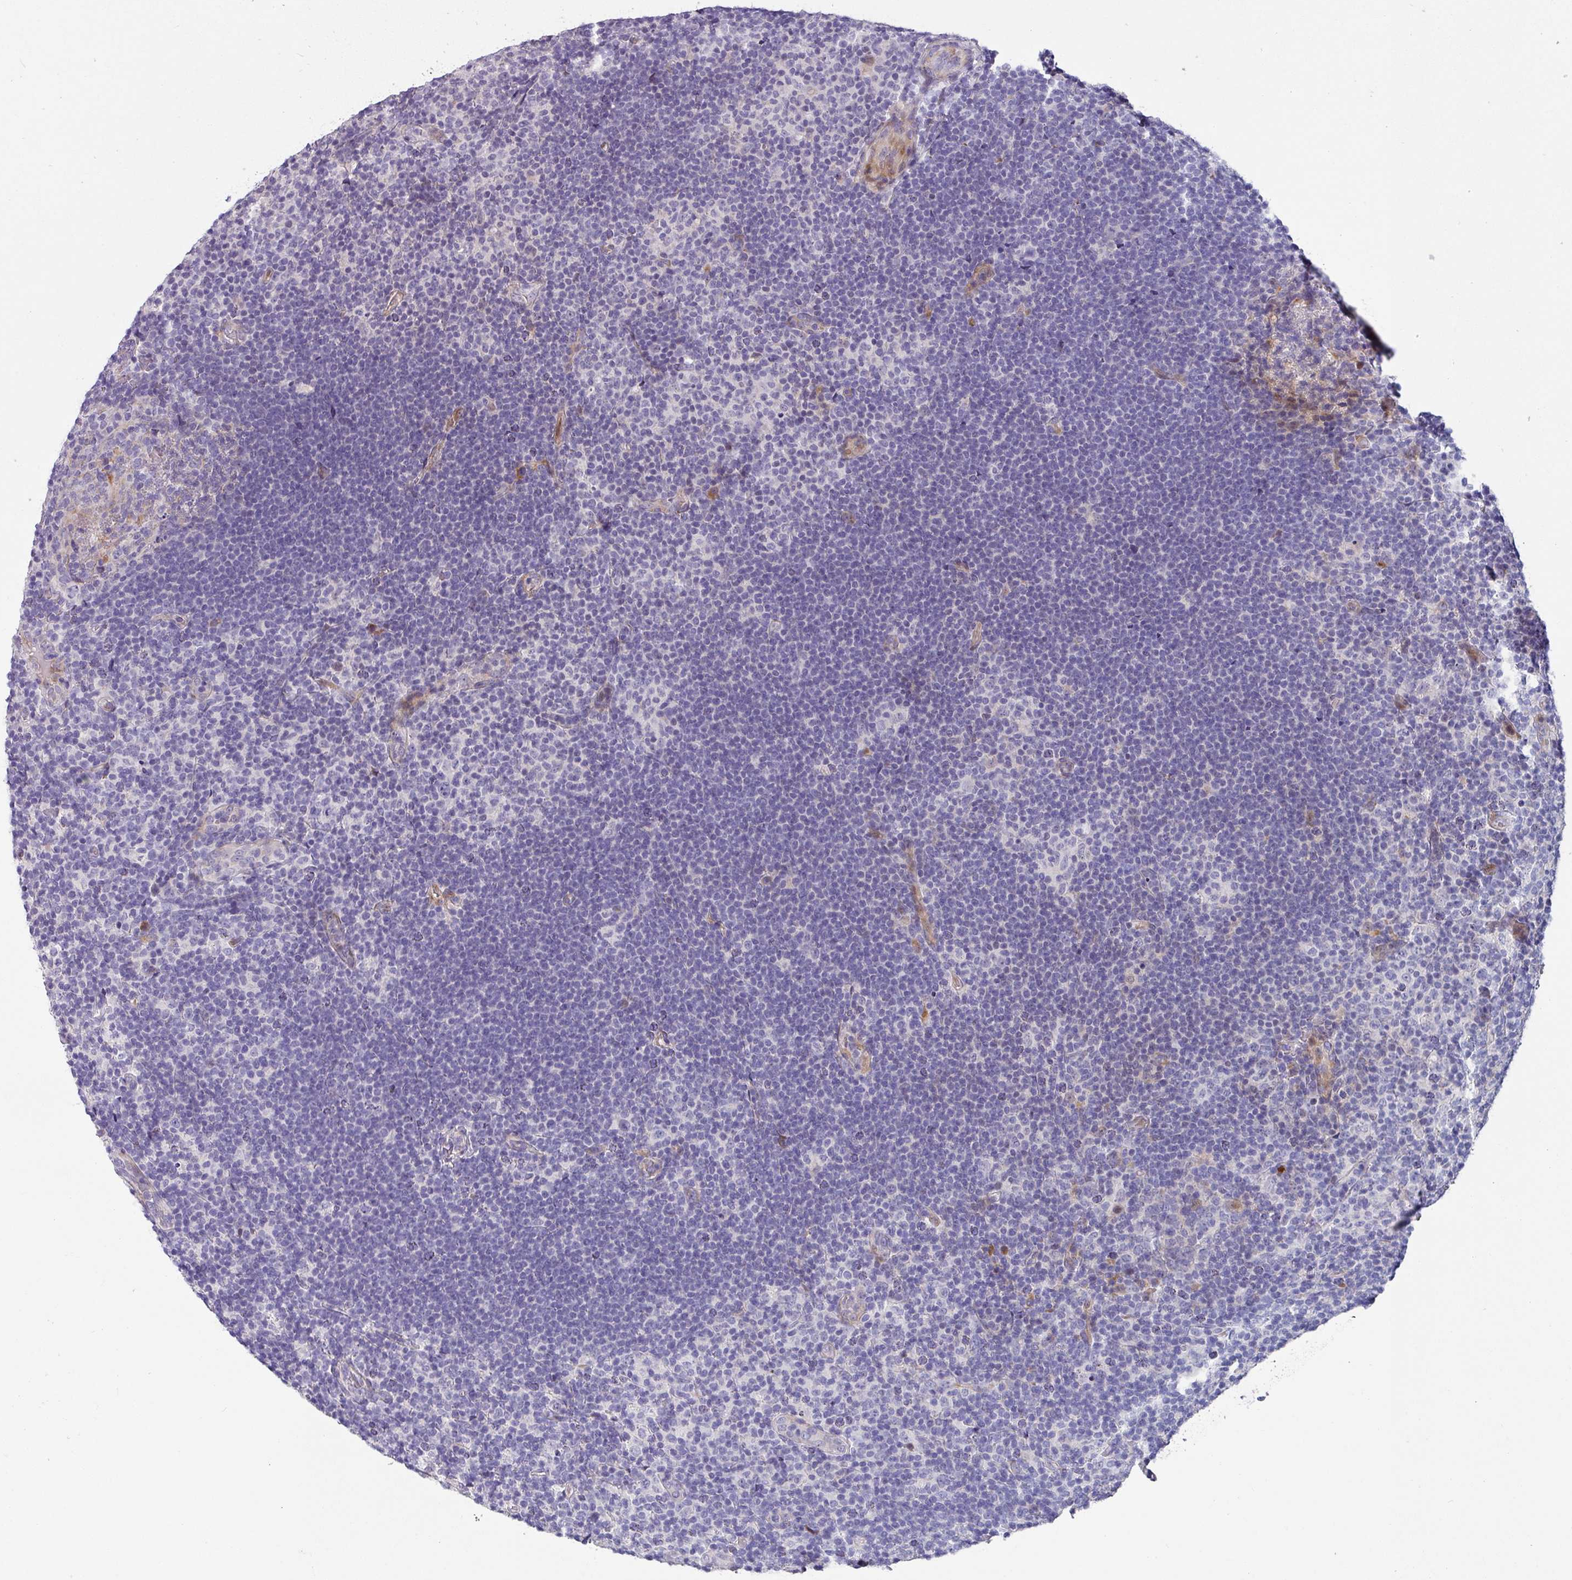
{"staining": {"intensity": "negative", "quantity": "none", "location": "none"}, "tissue": "lymphoma", "cell_type": "Tumor cells", "image_type": "cancer", "snomed": [{"axis": "morphology", "description": "Hodgkin's disease, NOS"}, {"axis": "topography", "description": "Lymph node"}], "caption": "DAB (3,3'-diaminobenzidine) immunohistochemical staining of Hodgkin's disease displays no significant staining in tumor cells.", "gene": "KLHL3", "patient": {"sex": "female", "age": 57}}